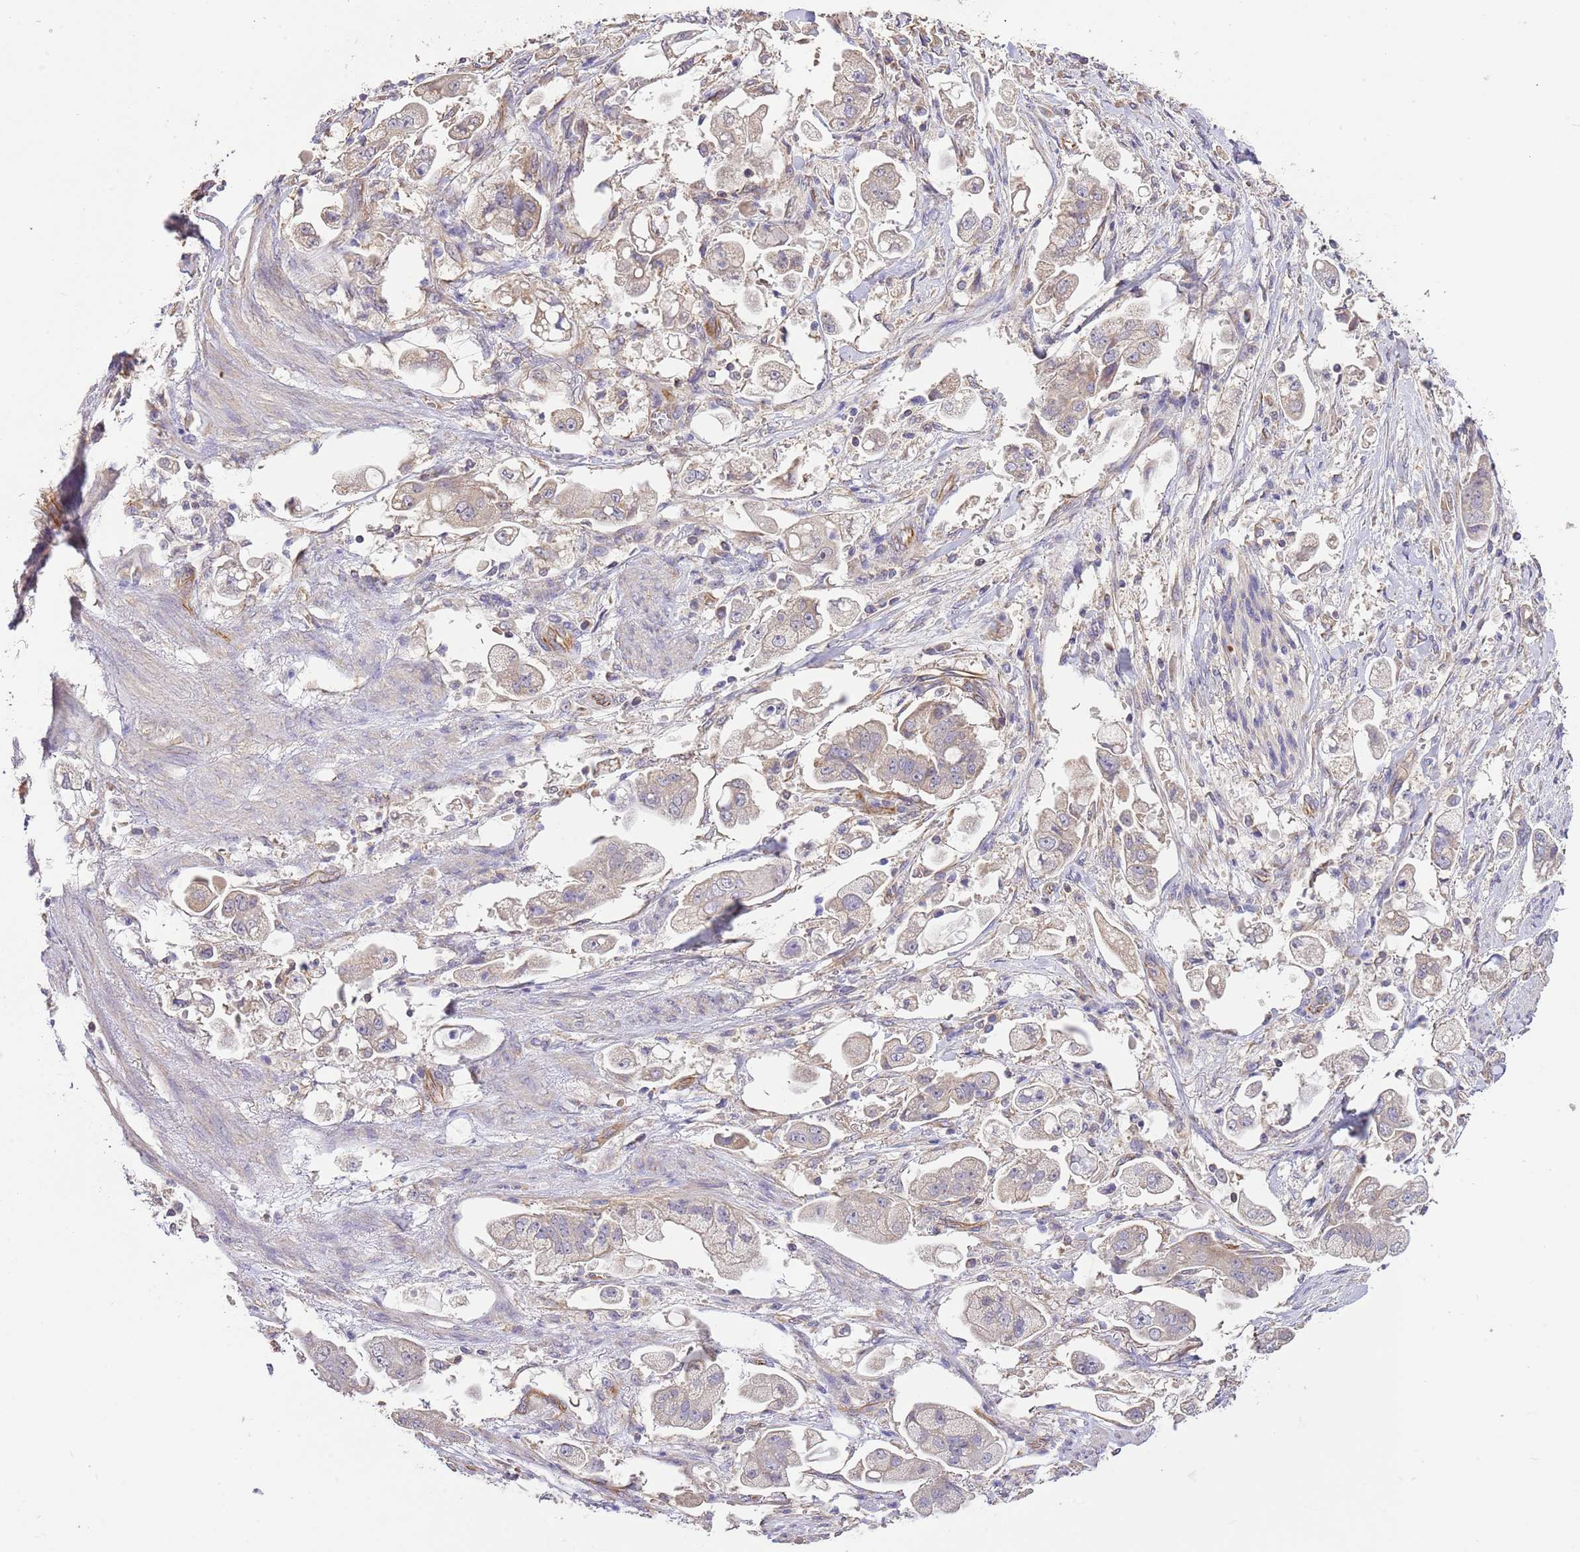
{"staining": {"intensity": "negative", "quantity": "none", "location": "none"}, "tissue": "stomach cancer", "cell_type": "Tumor cells", "image_type": "cancer", "snomed": [{"axis": "morphology", "description": "Adenocarcinoma, NOS"}, {"axis": "topography", "description": "Stomach"}], "caption": "DAB immunohistochemical staining of human adenocarcinoma (stomach) demonstrates no significant staining in tumor cells.", "gene": "DOCK9", "patient": {"sex": "male", "age": 62}}